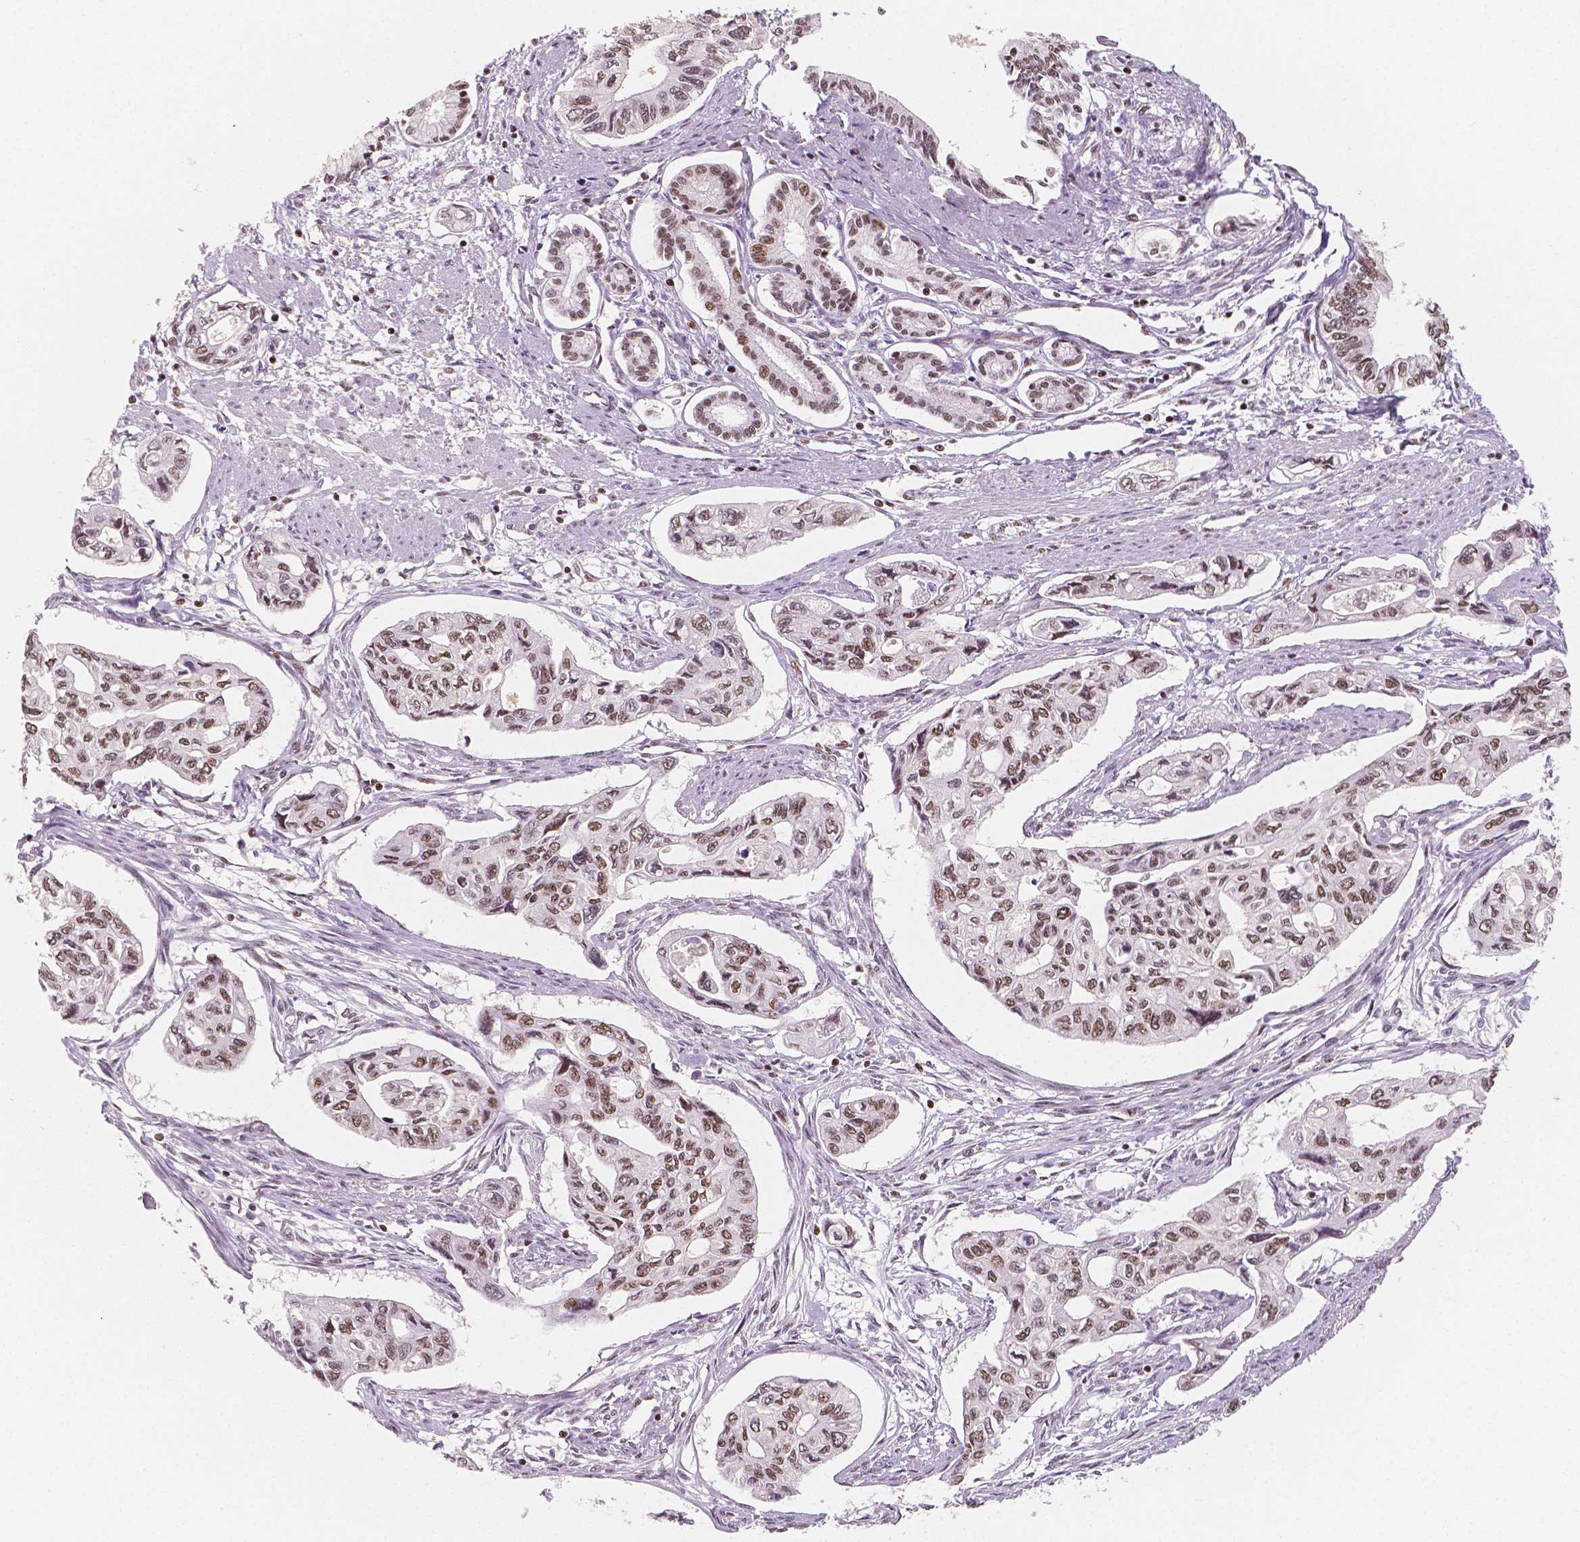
{"staining": {"intensity": "moderate", "quantity": ">75%", "location": "nuclear"}, "tissue": "pancreatic cancer", "cell_type": "Tumor cells", "image_type": "cancer", "snomed": [{"axis": "morphology", "description": "Adenocarcinoma, NOS"}, {"axis": "topography", "description": "Pancreas"}], "caption": "There is medium levels of moderate nuclear expression in tumor cells of pancreatic cancer, as demonstrated by immunohistochemical staining (brown color).", "gene": "HDAC1", "patient": {"sex": "female", "age": 76}}